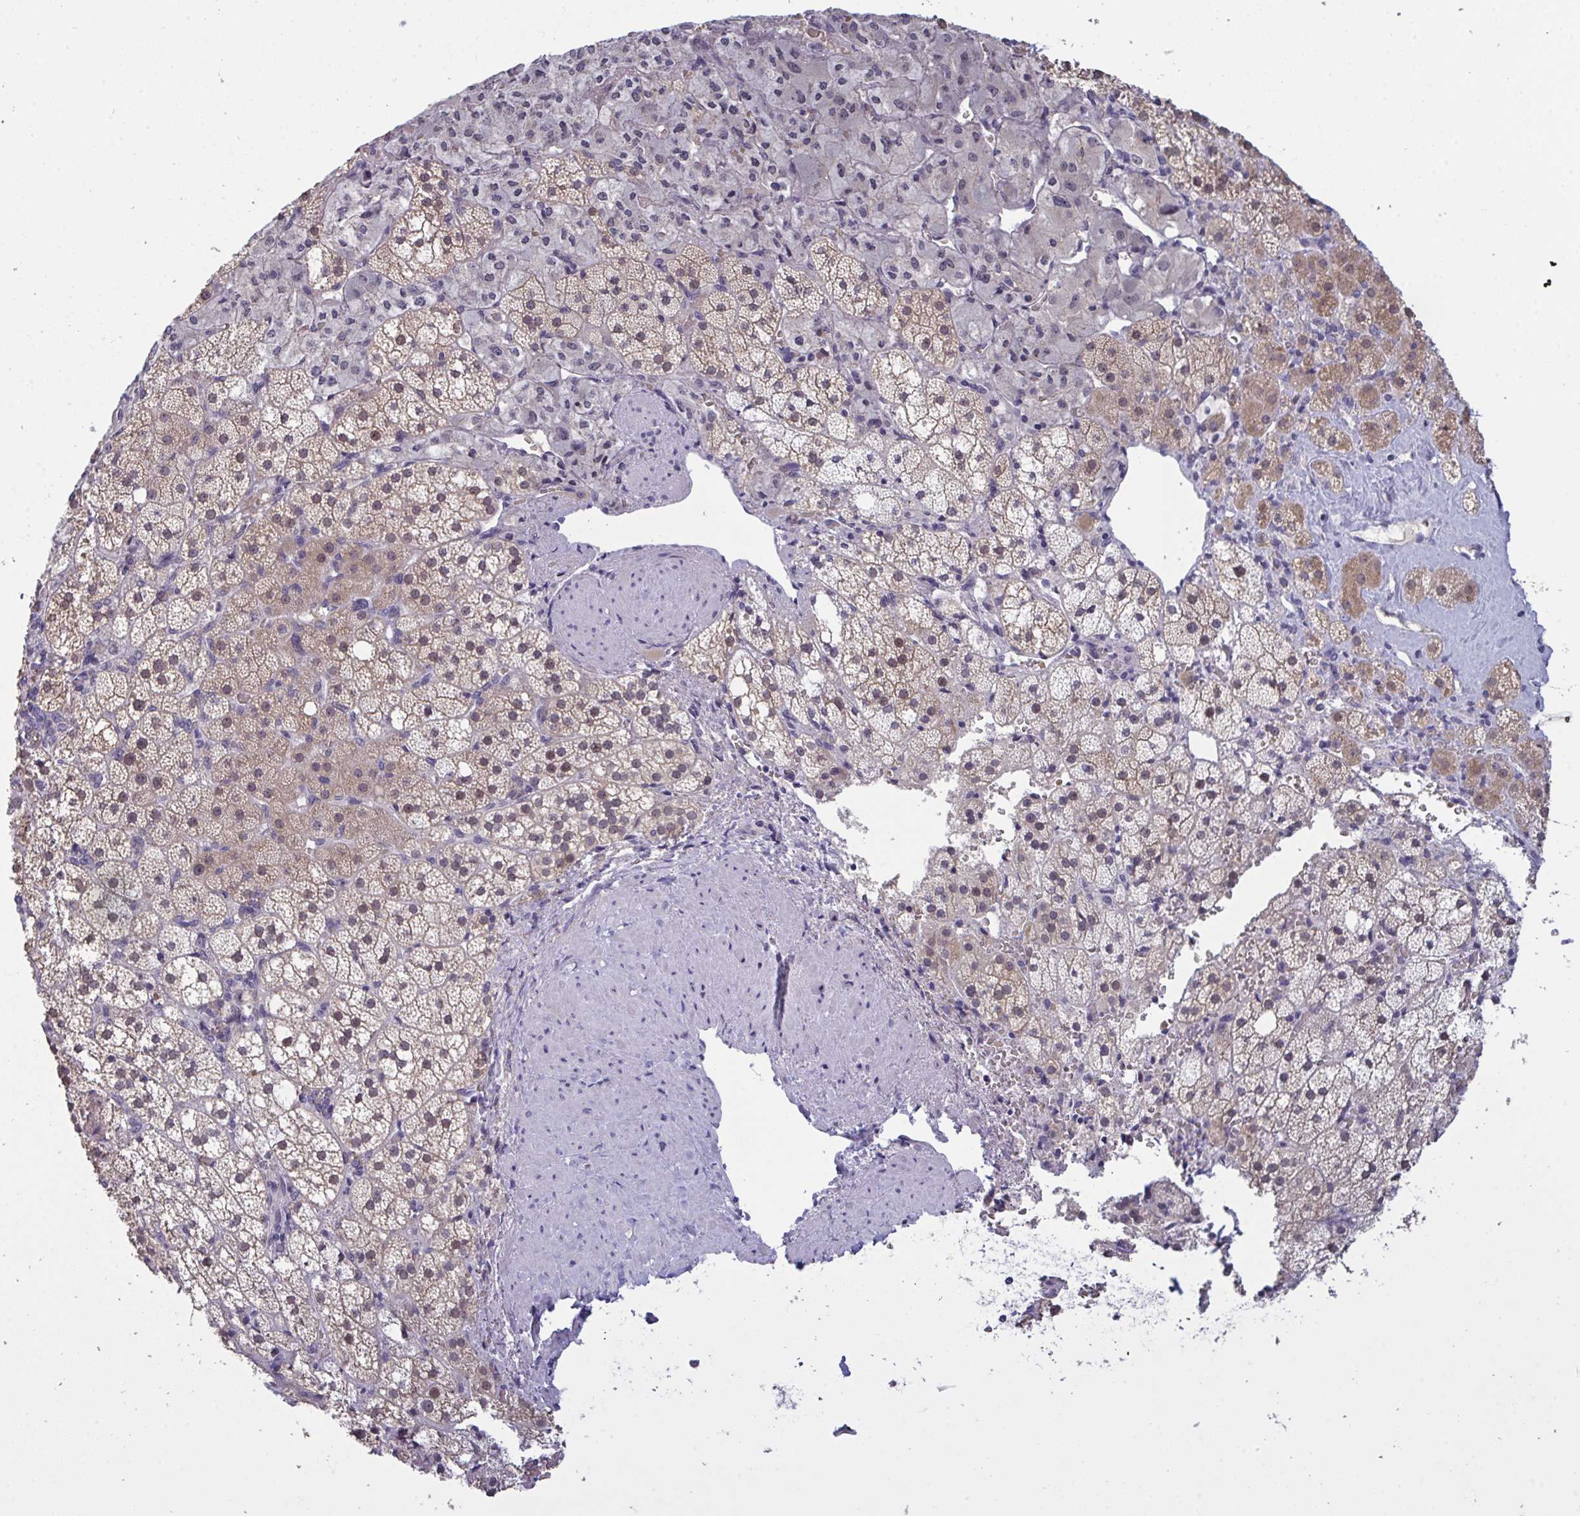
{"staining": {"intensity": "moderate", "quantity": "25%-75%", "location": "cytoplasmic/membranous,nuclear"}, "tissue": "adrenal gland", "cell_type": "Glandular cells", "image_type": "normal", "snomed": [{"axis": "morphology", "description": "Normal tissue, NOS"}, {"axis": "topography", "description": "Adrenal gland"}], "caption": "IHC image of unremarkable adrenal gland stained for a protein (brown), which exhibits medium levels of moderate cytoplasmic/membranous,nuclear expression in about 25%-75% of glandular cells.", "gene": "ZNF784", "patient": {"sex": "male", "age": 53}}